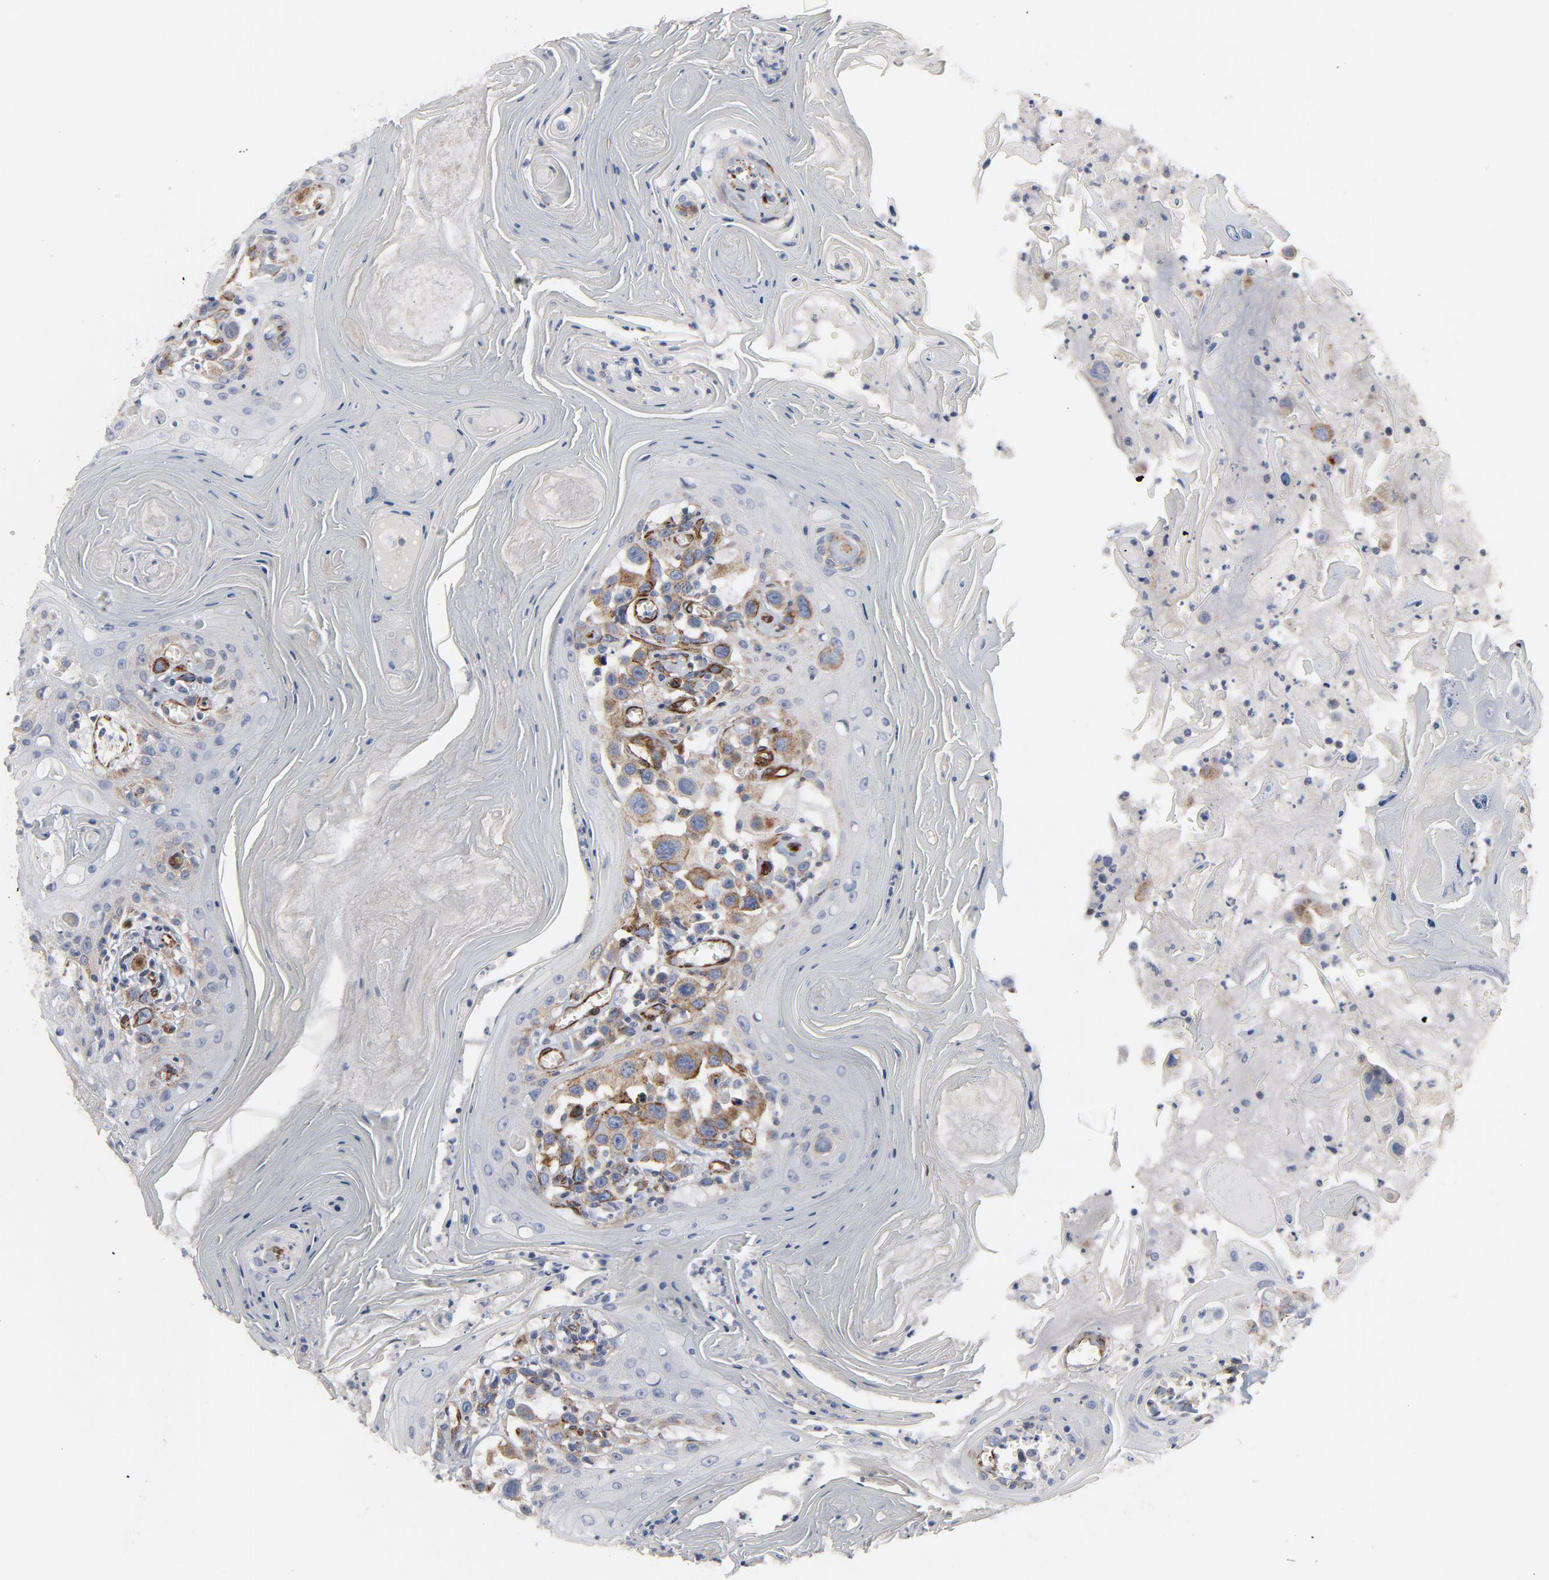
{"staining": {"intensity": "weak", "quantity": ">75%", "location": "cytoplasmic/membranous"}, "tissue": "head and neck cancer", "cell_type": "Tumor cells", "image_type": "cancer", "snomed": [{"axis": "morphology", "description": "Squamous cell carcinoma, NOS"}, {"axis": "topography", "description": "Oral tissue"}, {"axis": "topography", "description": "Head-Neck"}], "caption": "The image reveals a brown stain indicating the presence of a protein in the cytoplasmic/membranous of tumor cells in squamous cell carcinoma (head and neck).", "gene": "GNG2", "patient": {"sex": "female", "age": 76}}